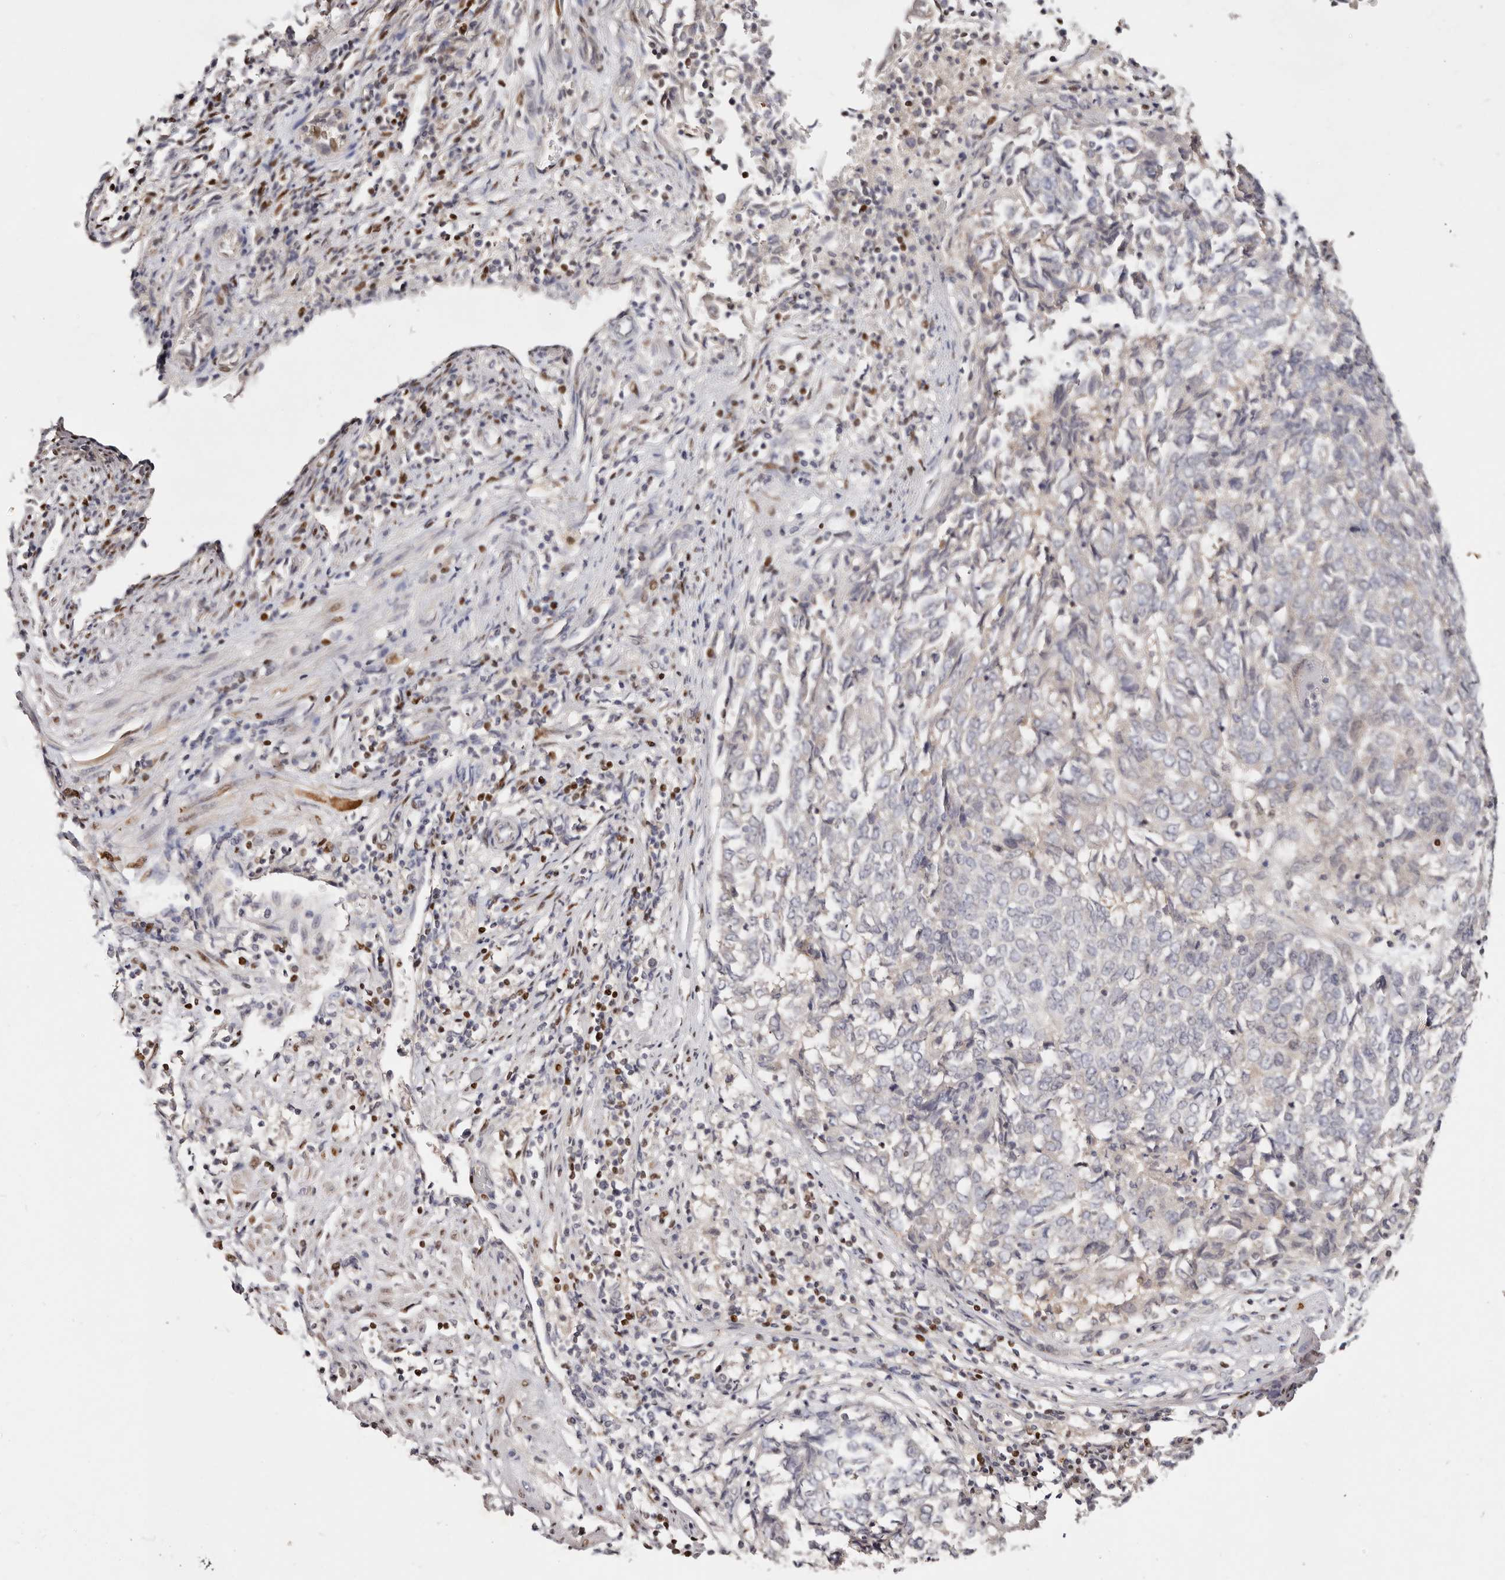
{"staining": {"intensity": "negative", "quantity": "none", "location": "none"}, "tissue": "endometrial cancer", "cell_type": "Tumor cells", "image_type": "cancer", "snomed": [{"axis": "morphology", "description": "Adenocarcinoma, NOS"}, {"axis": "topography", "description": "Endometrium"}], "caption": "IHC of adenocarcinoma (endometrial) demonstrates no expression in tumor cells.", "gene": "IQGAP3", "patient": {"sex": "female", "age": 80}}